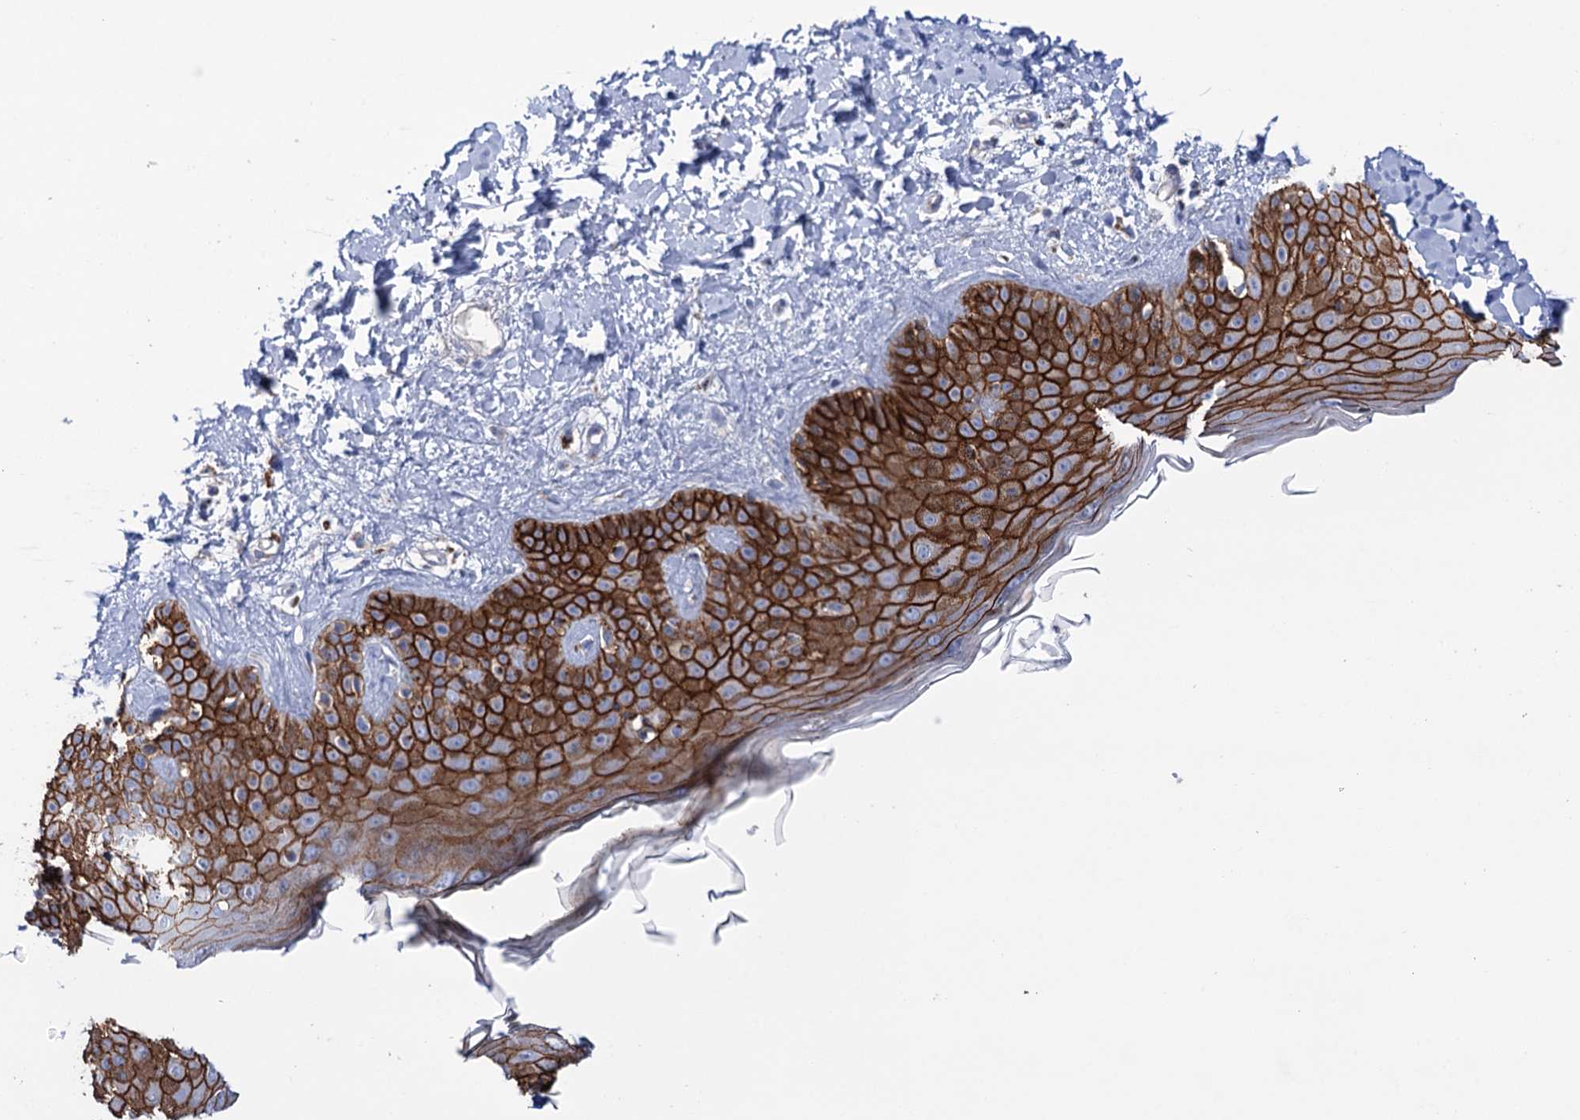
{"staining": {"intensity": "negative", "quantity": "none", "location": "none"}, "tissue": "skin", "cell_type": "Fibroblasts", "image_type": "normal", "snomed": [{"axis": "morphology", "description": "Normal tissue, NOS"}, {"axis": "topography", "description": "Skin"}], "caption": "IHC of normal human skin displays no staining in fibroblasts. (IHC, brightfield microscopy, high magnification).", "gene": "YARS2", "patient": {"sex": "male", "age": 52}}